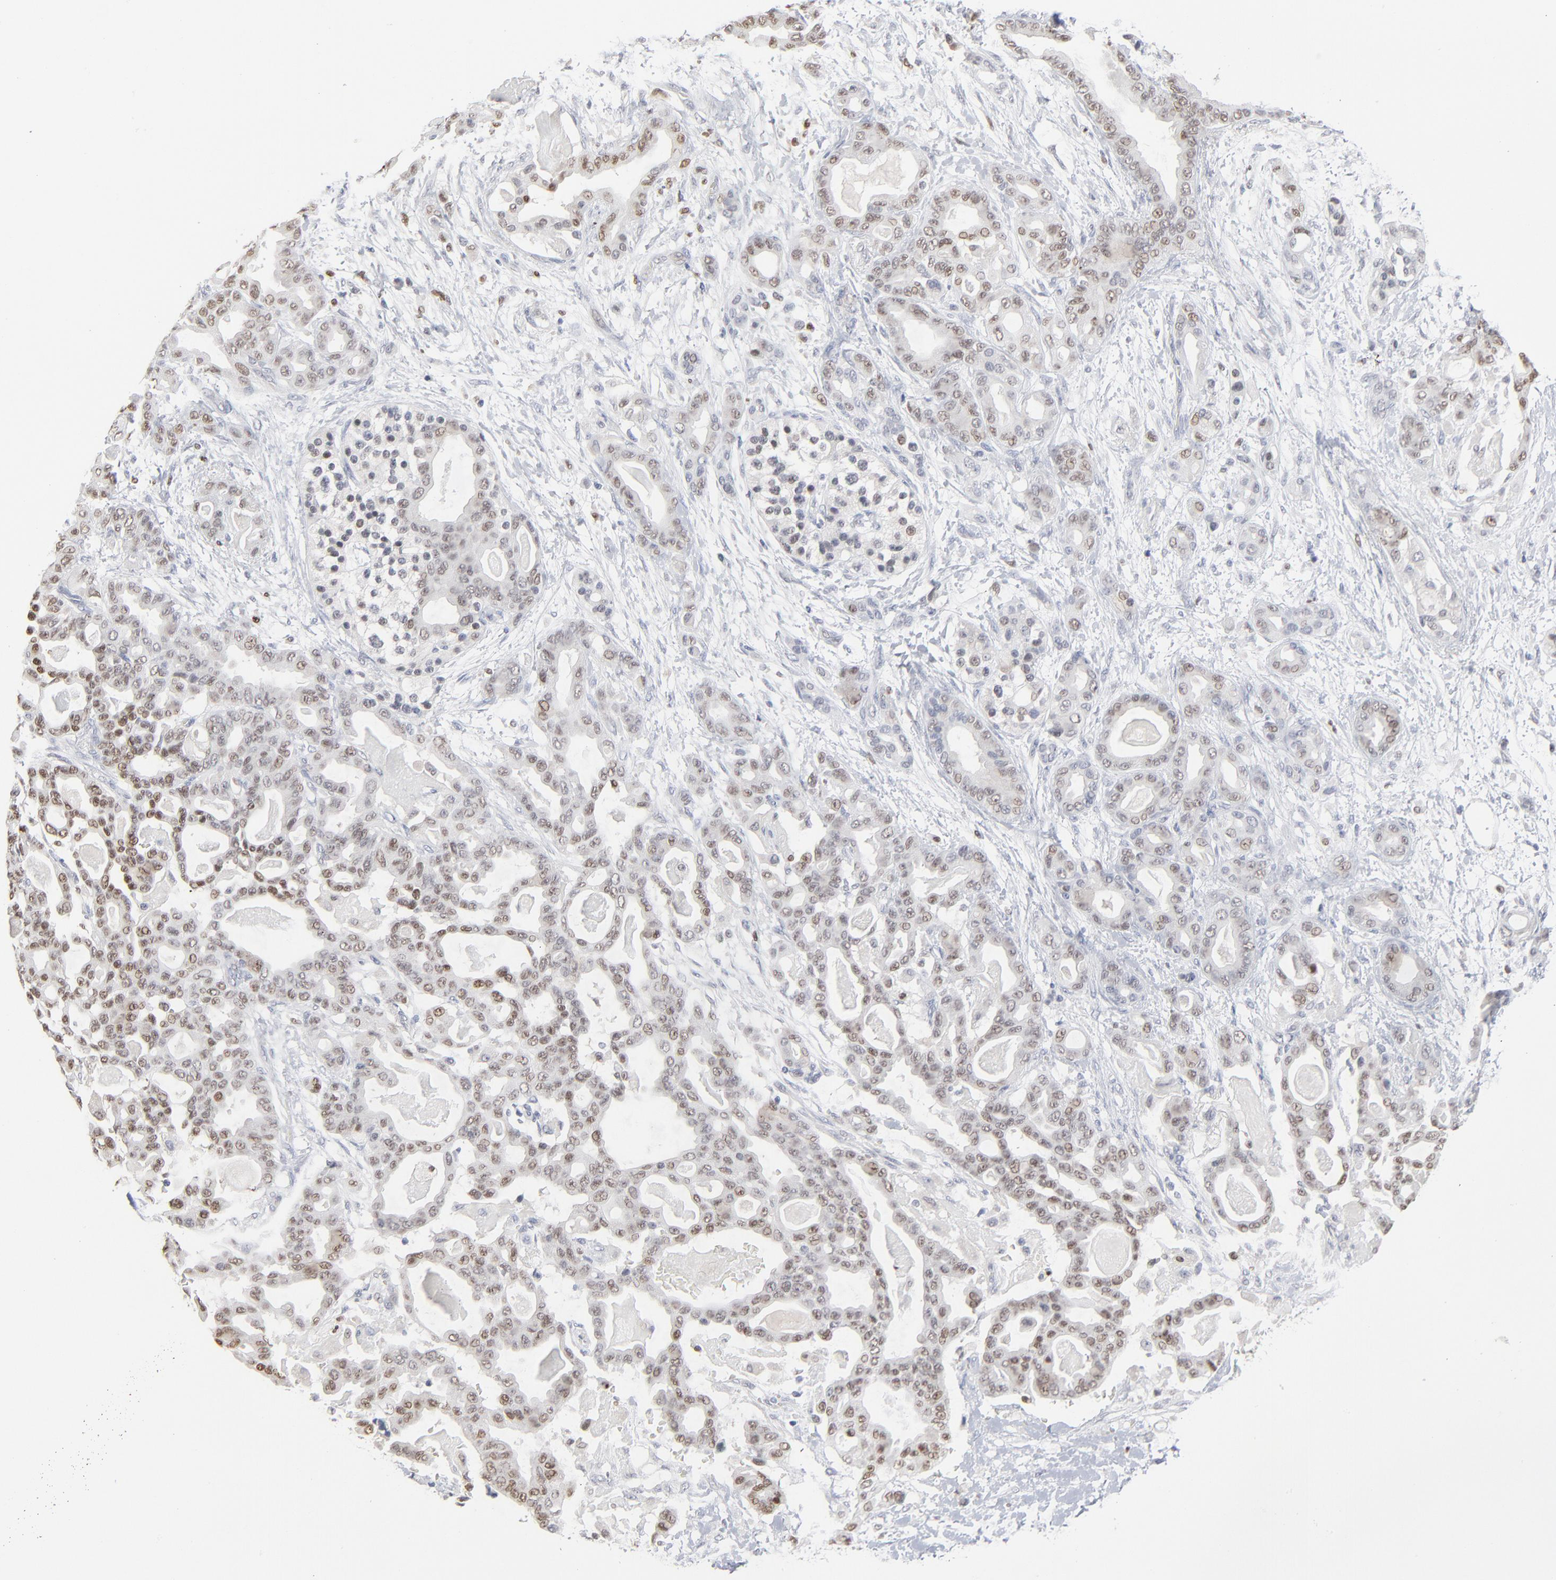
{"staining": {"intensity": "moderate", "quantity": "25%-75%", "location": "cytoplasmic/membranous"}, "tissue": "pancreatic cancer", "cell_type": "Tumor cells", "image_type": "cancer", "snomed": [{"axis": "morphology", "description": "Adenocarcinoma, NOS"}, {"axis": "topography", "description": "Pancreas"}], "caption": "An immunohistochemistry (IHC) histopathology image of tumor tissue is shown. Protein staining in brown highlights moderate cytoplasmic/membranous positivity in pancreatic adenocarcinoma within tumor cells.", "gene": "FOXN2", "patient": {"sex": "male", "age": 63}}